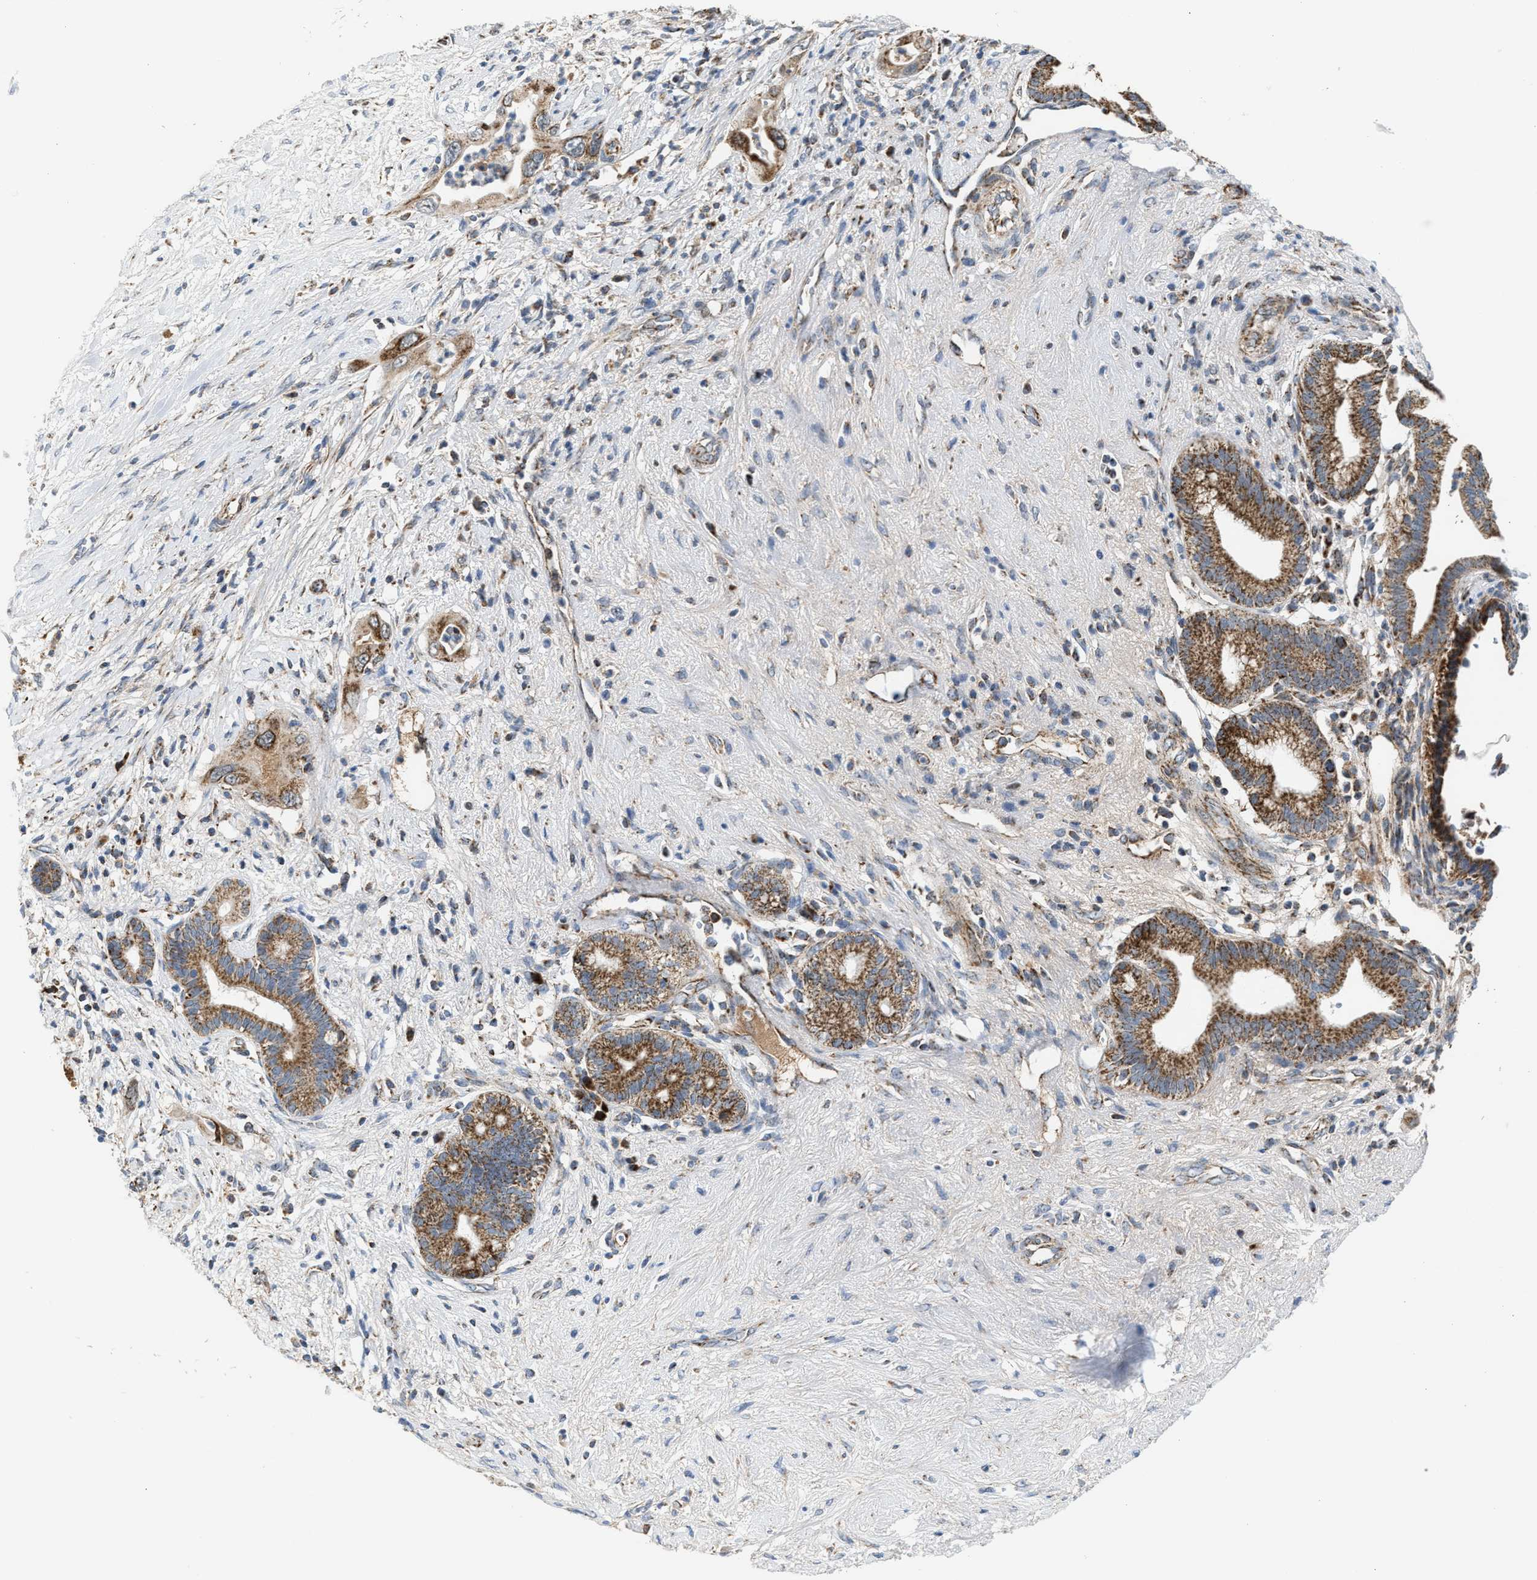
{"staining": {"intensity": "moderate", "quantity": ">75%", "location": "cytoplasmic/membranous"}, "tissue": "pancreatic cancer", "cell_type": "Tumor cells", "image_type": "cancer", "snomed": [{"axis": "morphology", "description": "Adenocarcinoma, NOS"}, {"axis": "topography", "description": "Pancreas"}], "caption": "Human adenocarcinoma (pancreatic) stained with a protein marker exhibits moderate staining in tumor cells.", "gene": "PMPCA", "patient": {"sex": "male", "age": 59}}